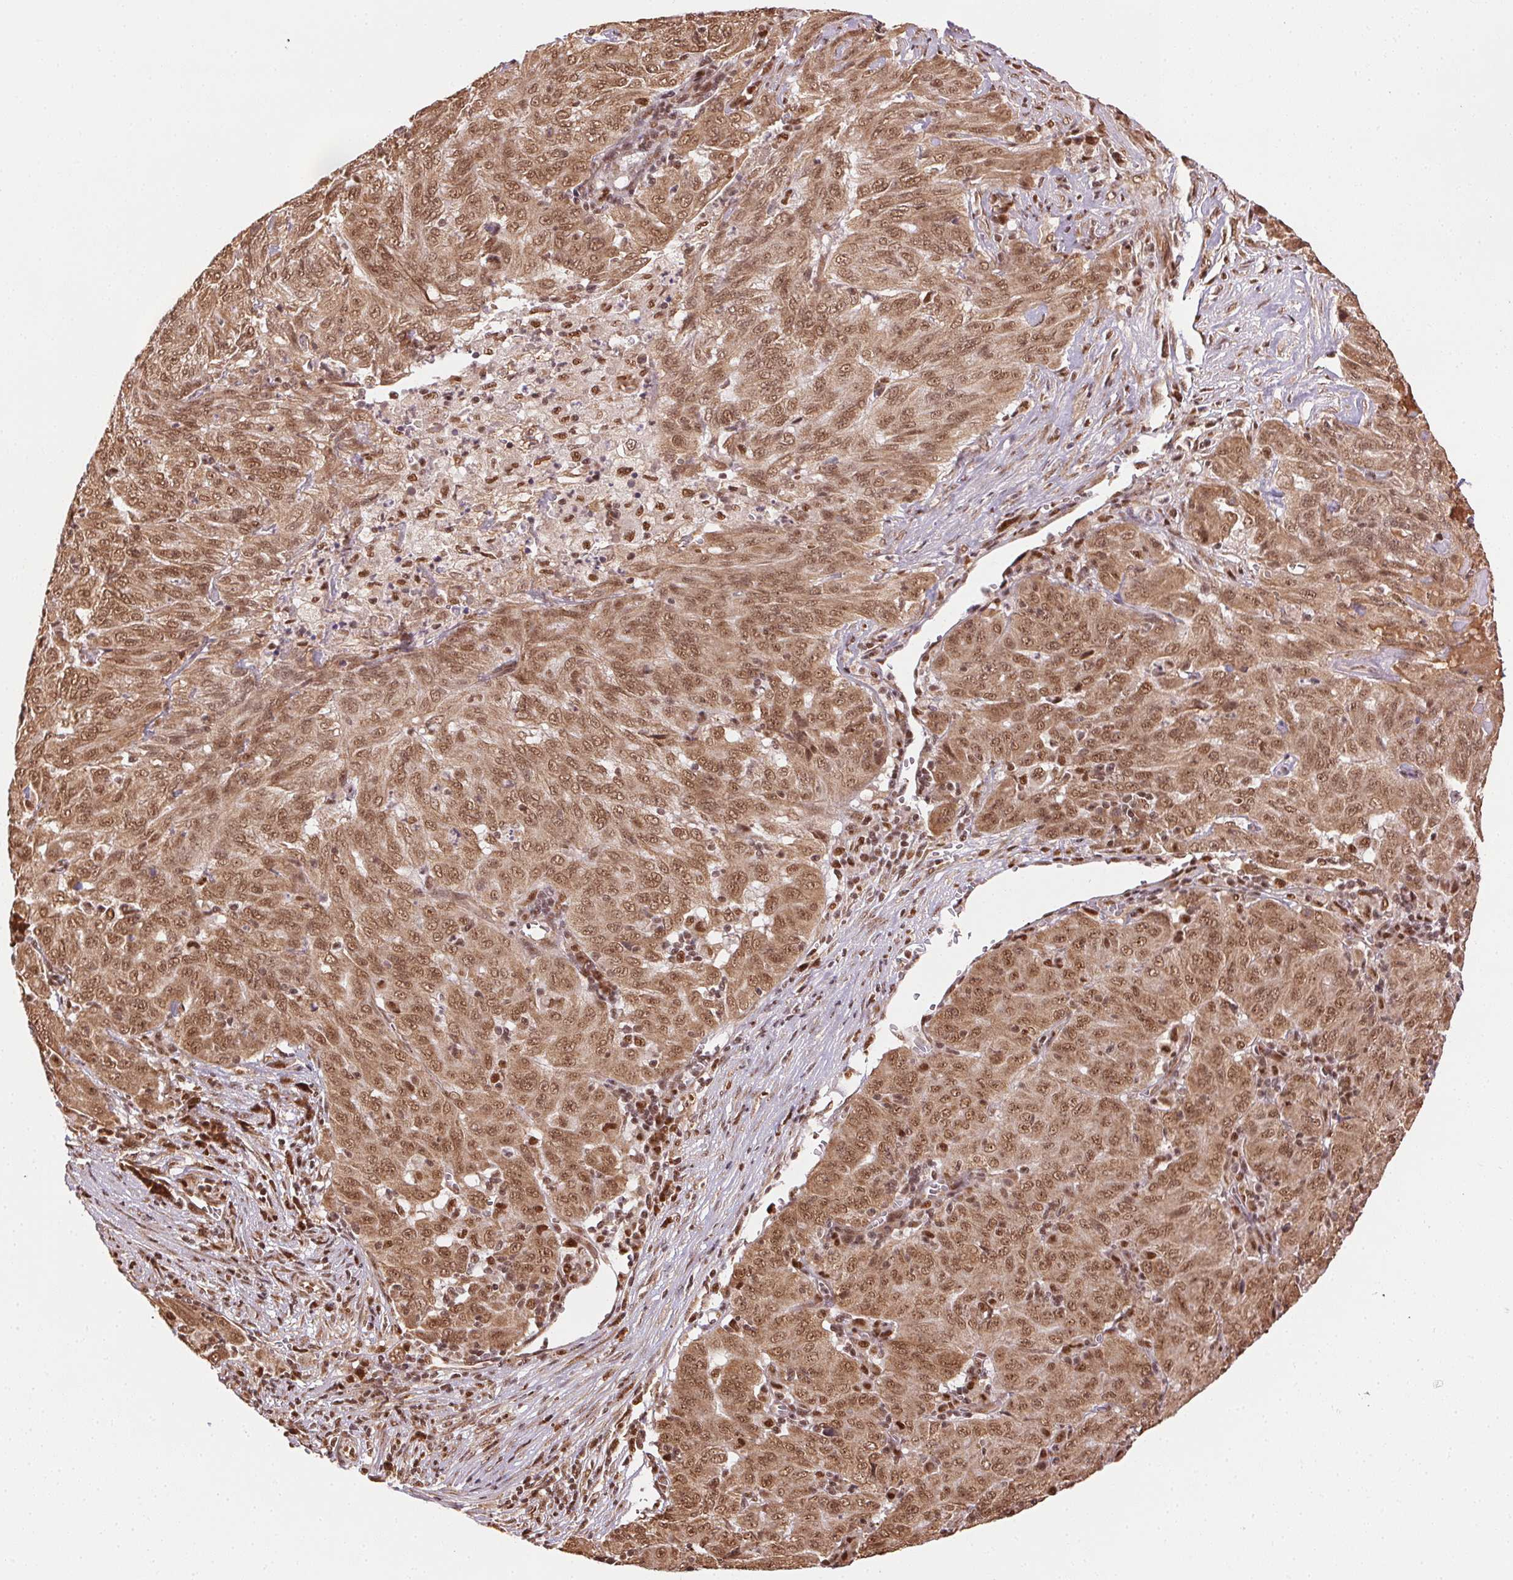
{"staining": {"intensity": "moderate", "quantity": ">75%", "location": "cytoplasmic/membranous,nuclear"}, "tissue": "pancreatic cancer", "cell_type": "Tumor cells", "image_type": "cancer", "snomed": [{"axis": "morphology", "description": "Adenocarcinoma, NOS"}, {"axis": "topography", "description": "Pancreas"}], "caption": "The image displays staining of adenocarcinoma (pancreatic), revealing moderate cytoplasmic/membranous and nuclear protein staining (brown color) within tumor cells.", "gene": "TREML4", "patient": {"sex": "male", "age": 63}}